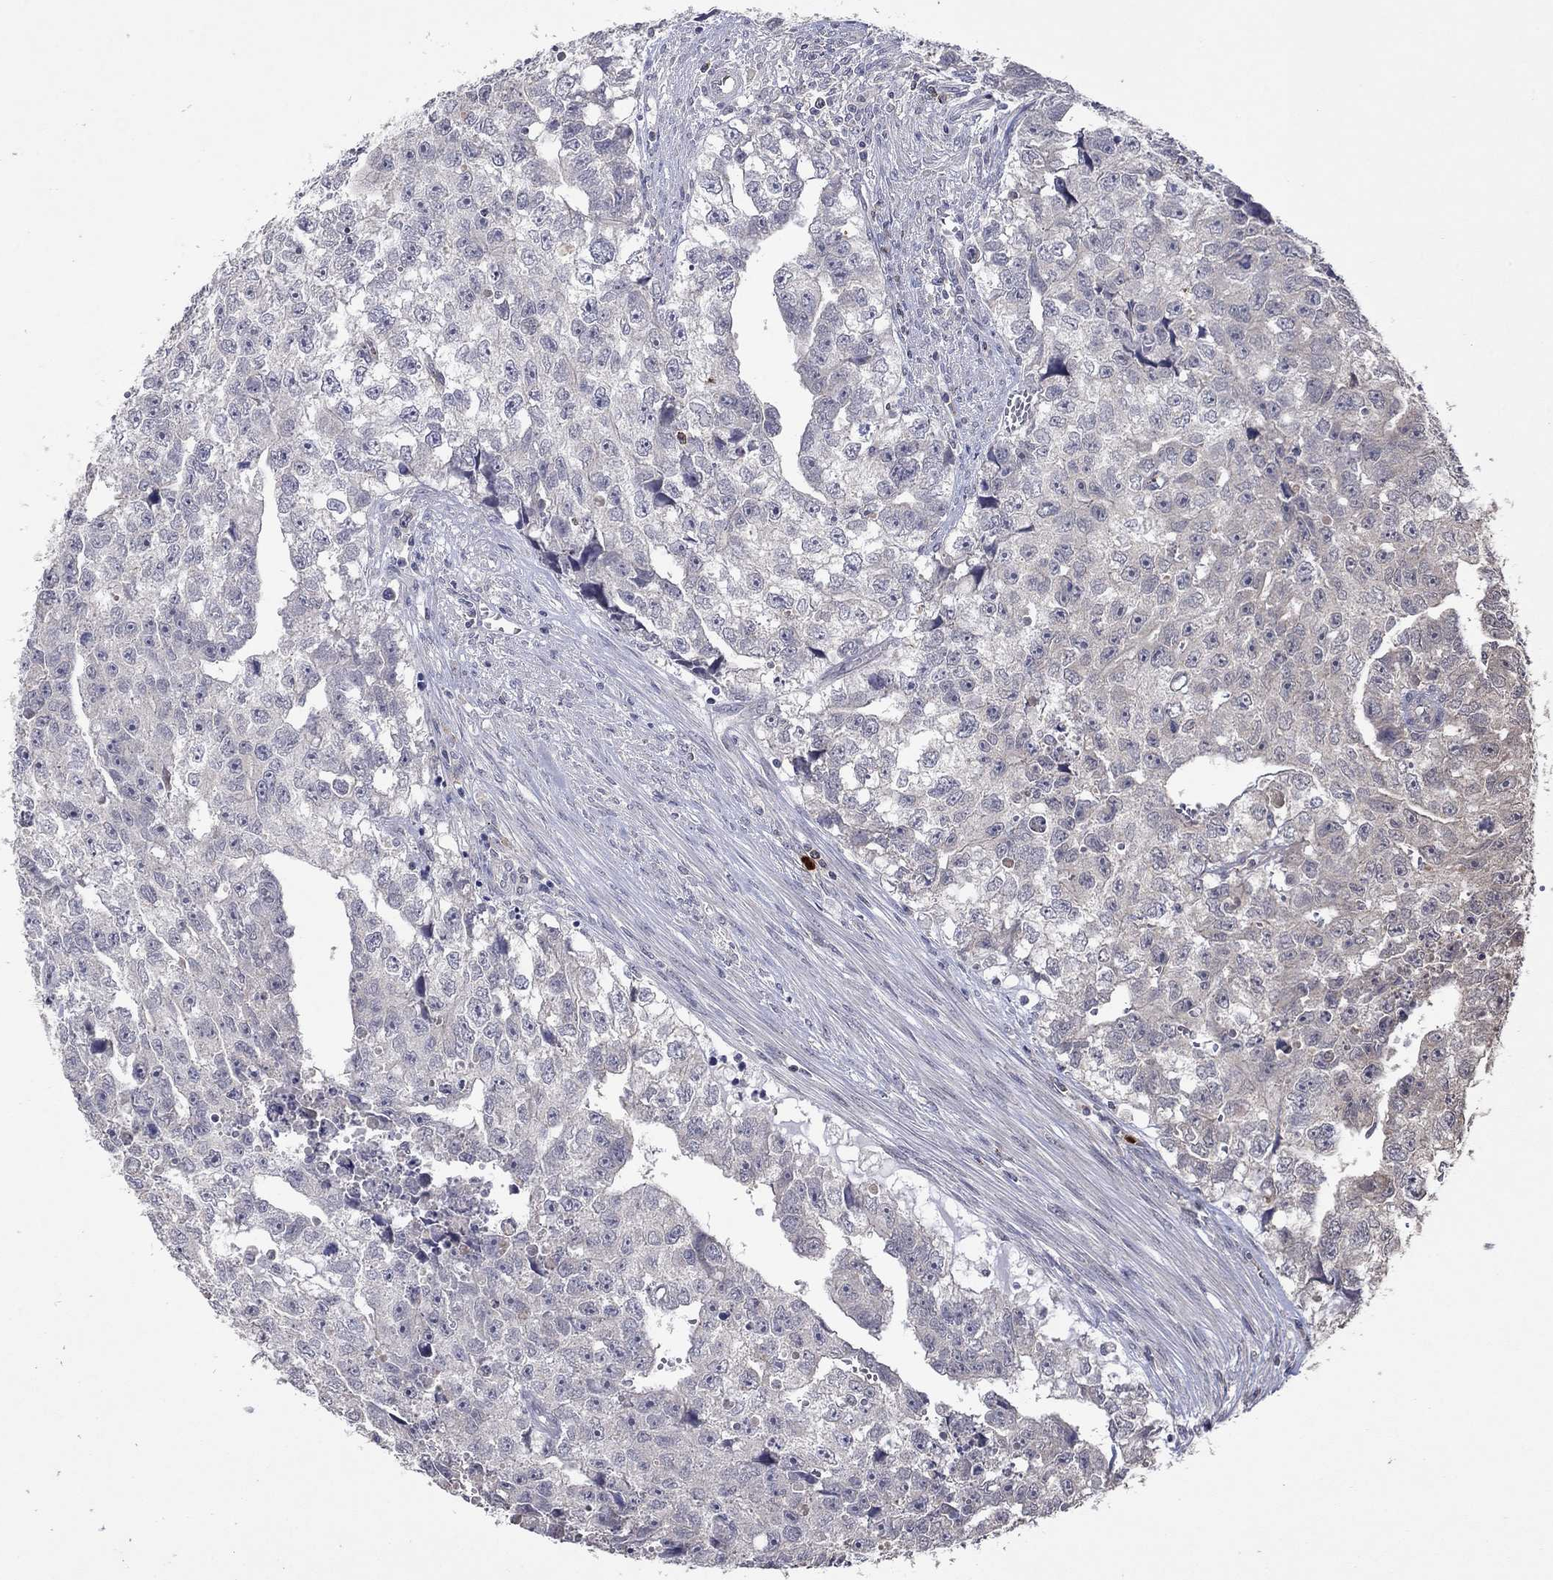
{"staining": {"intensity": "negative", "quantity": "none", "location": "none"}, "tissue": "testis cancer", "cell_type": "Tumor cells", "image_type": "cancer", "snomed": [{"axis": "morphology", "description": "Carcinoma, Embryonal, NOS"}, {"axis": "morphology", "description": "Teratoma, malignant, NOS"}, {"axis": "topography", "description": "Testis"}], "caption": "Embryonal carcinoma (testis) was stained to show a protein in brown. There is no significant staining in tumor cells.", "gene": "CCL5", "patient": {"sex": "male", "age": 44}}